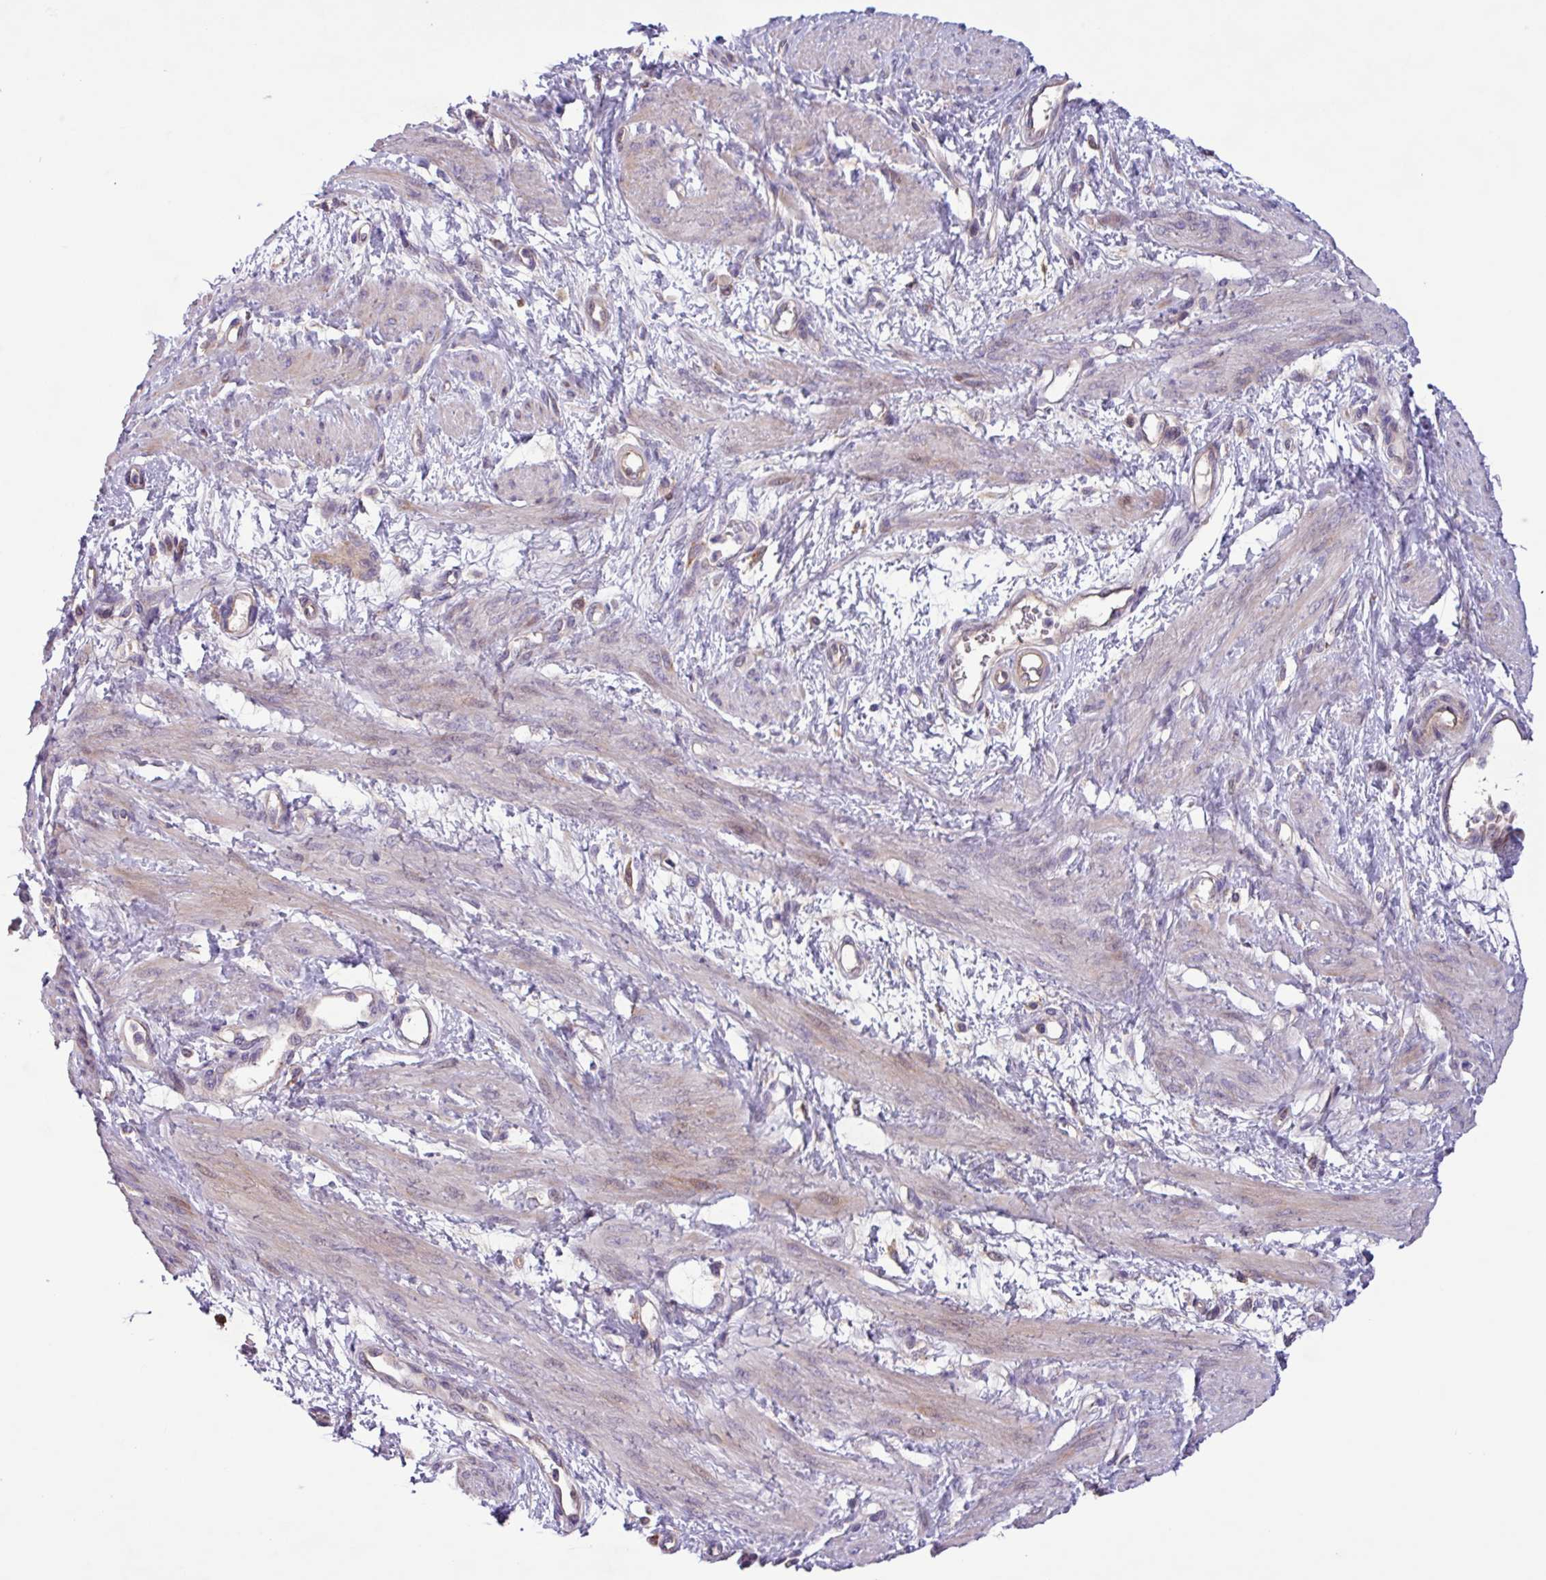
{"staining": {"intensity": "negative", "quantity": "none", "location": "none"}, "tissue": "smooth muscle", "cell_type": "Smooth muscle cells", "image_type": "normal", "snomed": [{"axis": "morphology", "description": "Normal tissue, NOS"}, {"axis": "topography", "description": "Smooth muscle"}, {"axis": "topography", "description": "Uterus"}], "caption": "This is an immunohistochemistry (IHC) image of benign smooth muscle. There is no staining in smooth muscle cells.", "gene": "PTPRQ", "patient": {"sex": "female", "age": 39}}